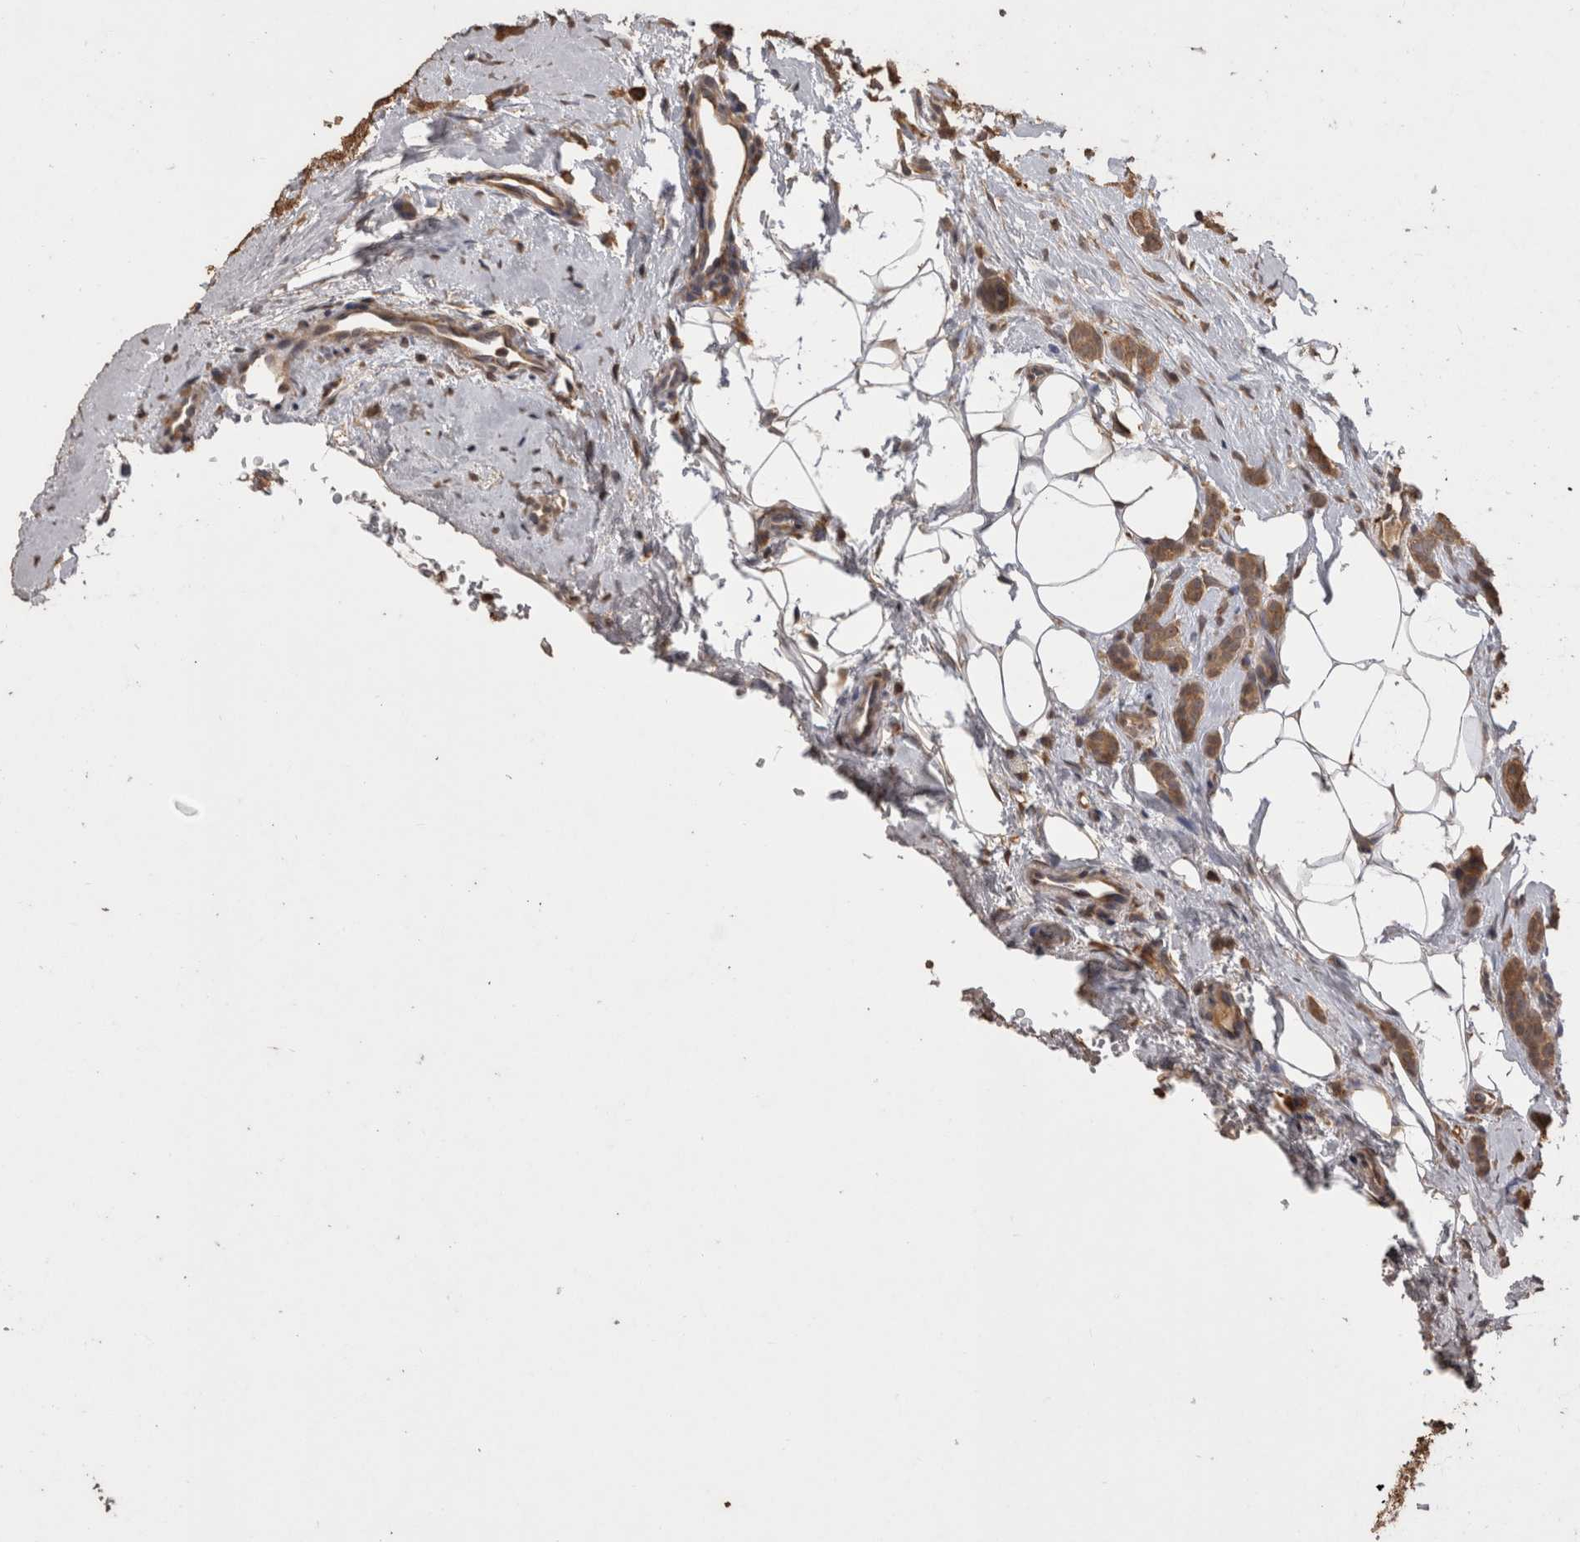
{"staining": {"intensity": "moderate", "quantity": ">75%", "location": "cytoplasmic/membranous"}, "tissue": "breast cancer", "cell_type": "Tumor cells", "image_type": "cancer", "snomed": [{"axis": "morphology", "description": "Lobular carcinoma"}, {"axis": "topography", "description": "Skin"}, {"axis": "topography", "description": "Breast"}], "caption": "This is a micrograph of immunohistochemistry staining of breast lobular carcinoma, which shows moderate expression in the cytoplasmic/membranous of tumor cells.", "gene": "SOCS5", "patient": {"sex": "female", "age": 46}}